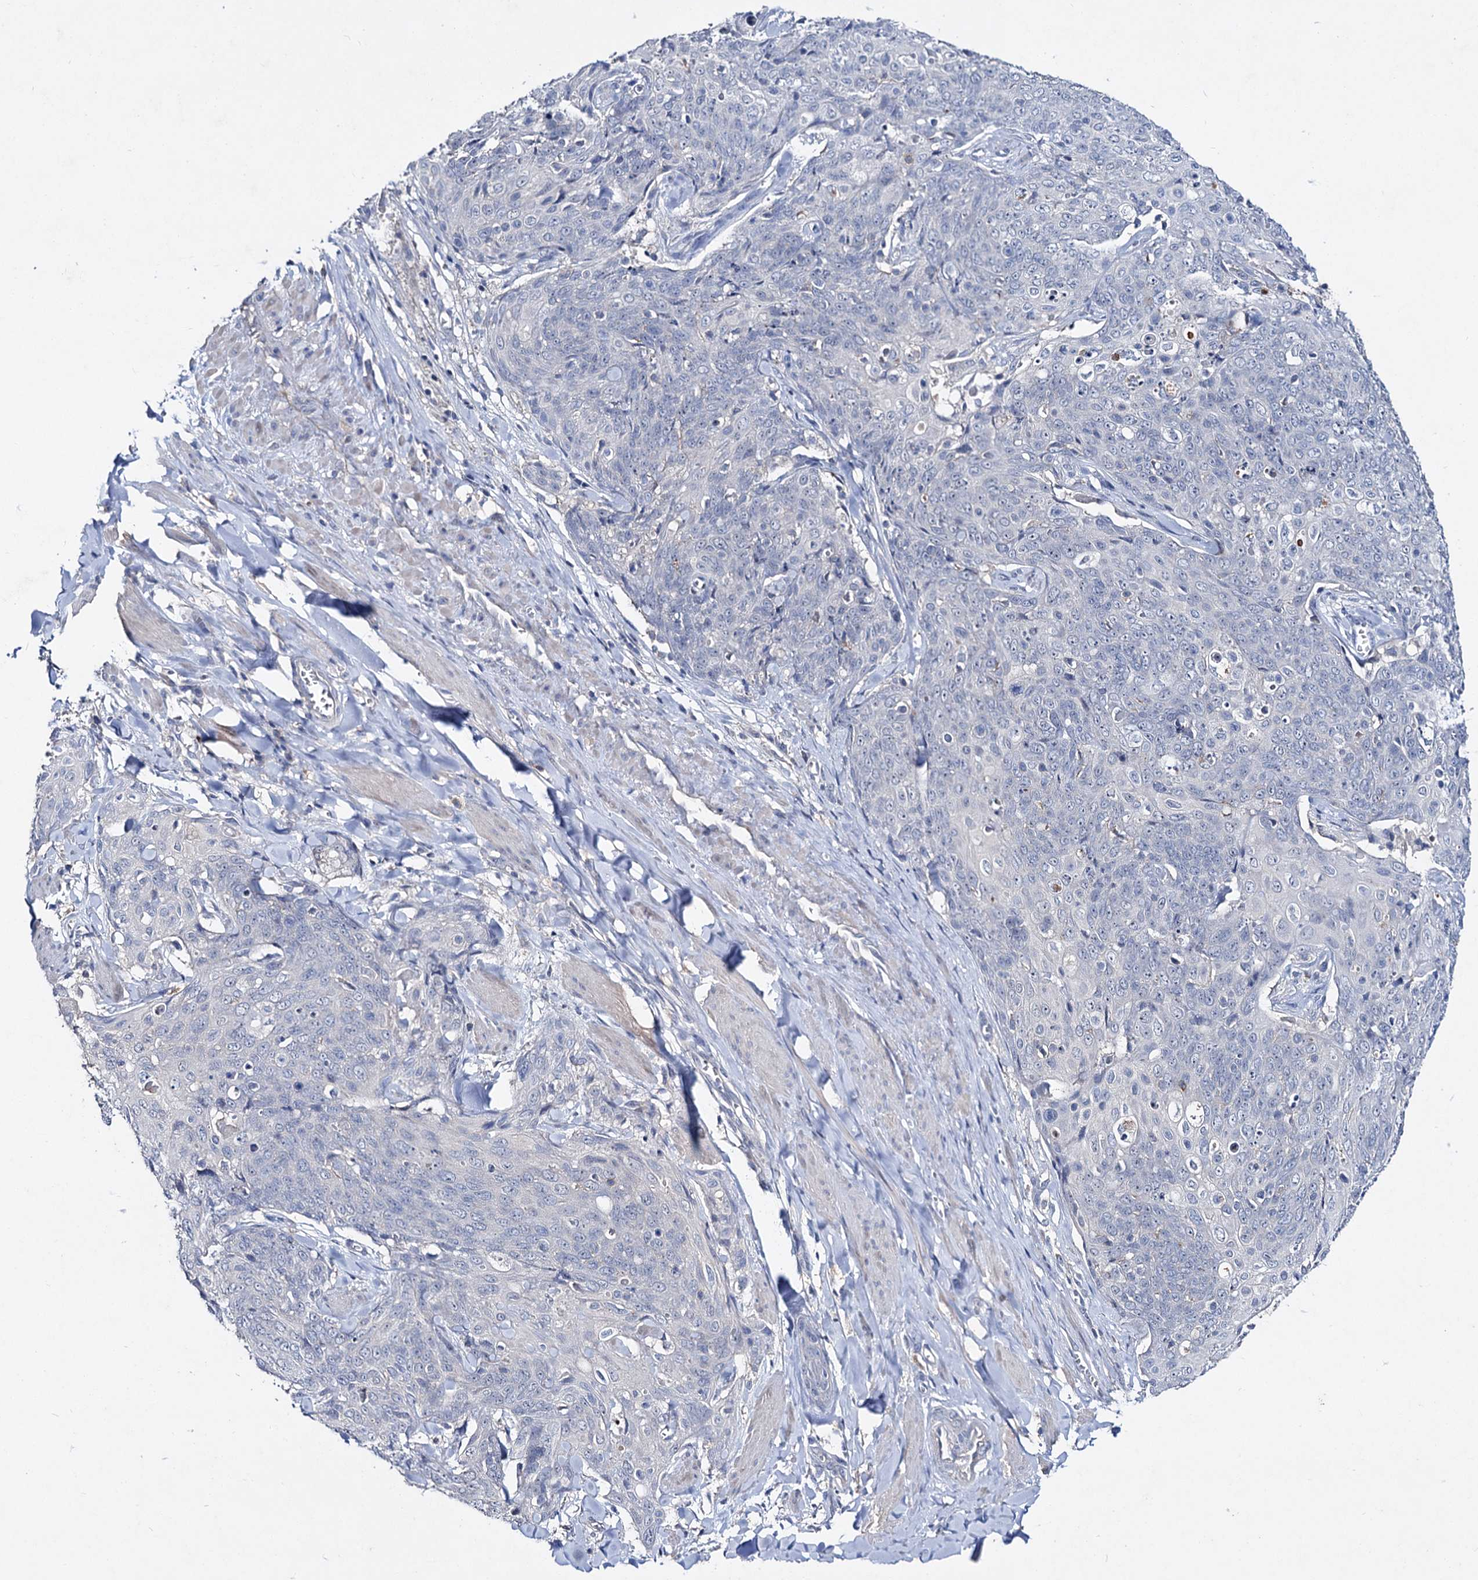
{"staining": {"intensity": "negative", "quantity": "none", "location": "none"}, "tissue": "skin cancer", "cell_type": "Tumor cells", "image_type": "cancer", "snomed": [{"axis": "morphology", "description": "Squamous cell carcinoma, NOS"}, {"axis": "topography", "description": "Skin"}, {"axis": "topography", "description": "Vulva"}], "caption": "Skin cancer stained for a protein using immunohistochemistry shows no expression tumor cells.", "gene": "ATP4A", "patient": {"sex": "female", "age": 85}}